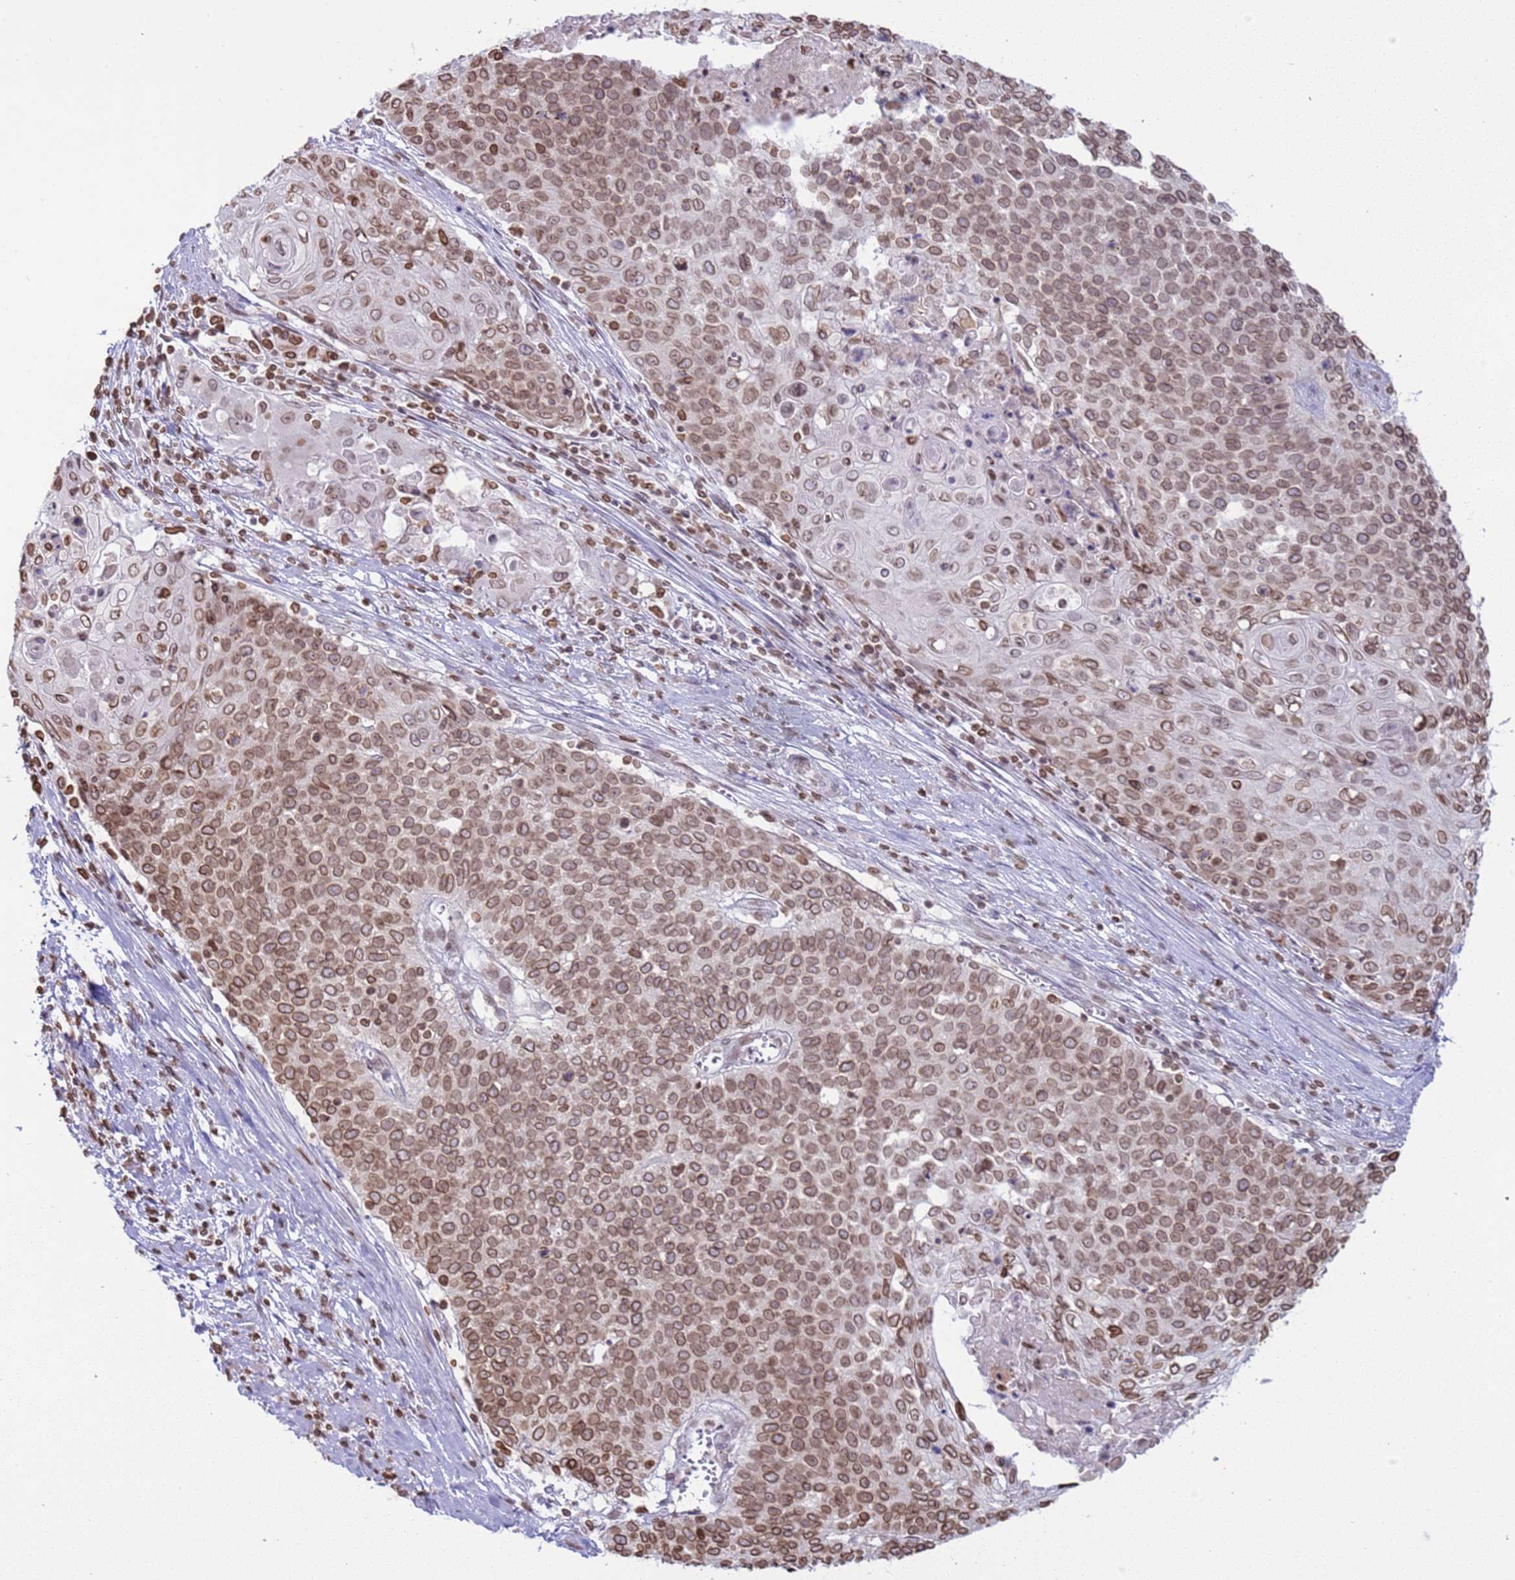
{"staining": {"intensity": "moderate", "quantity": ">75%", "location": "cytoplasmic/membranous,nuclear"}, "tissue": "cervical cancer", "cell_type": "Tumor cells", "image_type": "cancer", "snomed": [{"axis": "morphology", "description": "Squamous cell carcinoma, NOS"}, {"axis": "topography", "description": "Cervix"}], "caption": "Immunohistochemical staining of cervical cancer exhibits medium levels of moderate cytoplasmic/membranous and nuclear expression in approximately >75% of tumor cells. The staining was performed using DAB (3,3'-diaminobenzidine), with brown indicating positive protein expression. Nuclei are stained blue with hematoxylin.", "gene": "DHX37", "patient": {"sex": "female", "age": 39}}